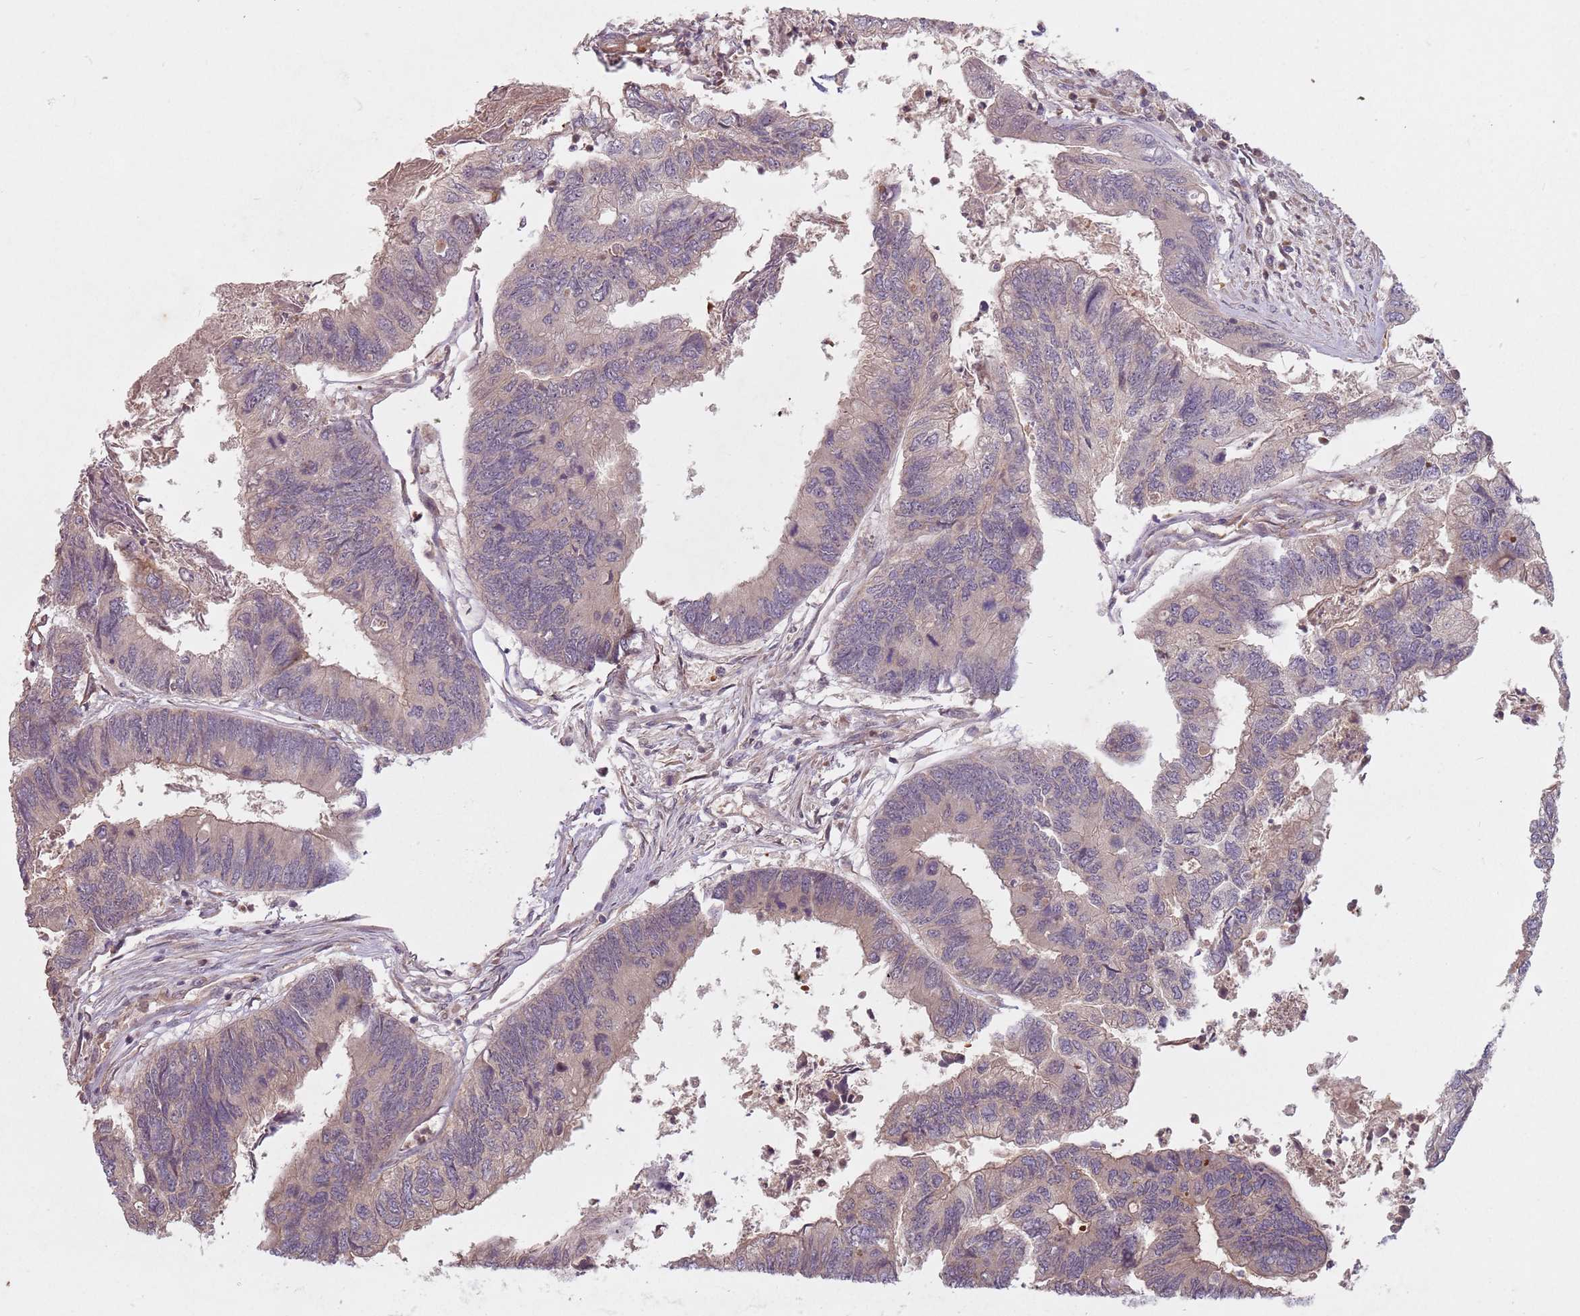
{"staining": {"intensity": "weak", "quantity": "<25%", "location": "cytoplasmic/membranous"}, "tissue": "colorectal cancer", "cell_type": "Tumor cells", "image_type": "cancer", "snomed": [{"axis": "morphology", "description": "Adenocarcinoma, NOS"}, {"axis": "topography", "description": "Colon"}], "caption": "Adenocarcinoma (colorectal) was stained to show a protein in brown. There is no significant positivity in tumor cells.", "gene": "GPR180", "patient": {"sex": "female", "age": 67}}